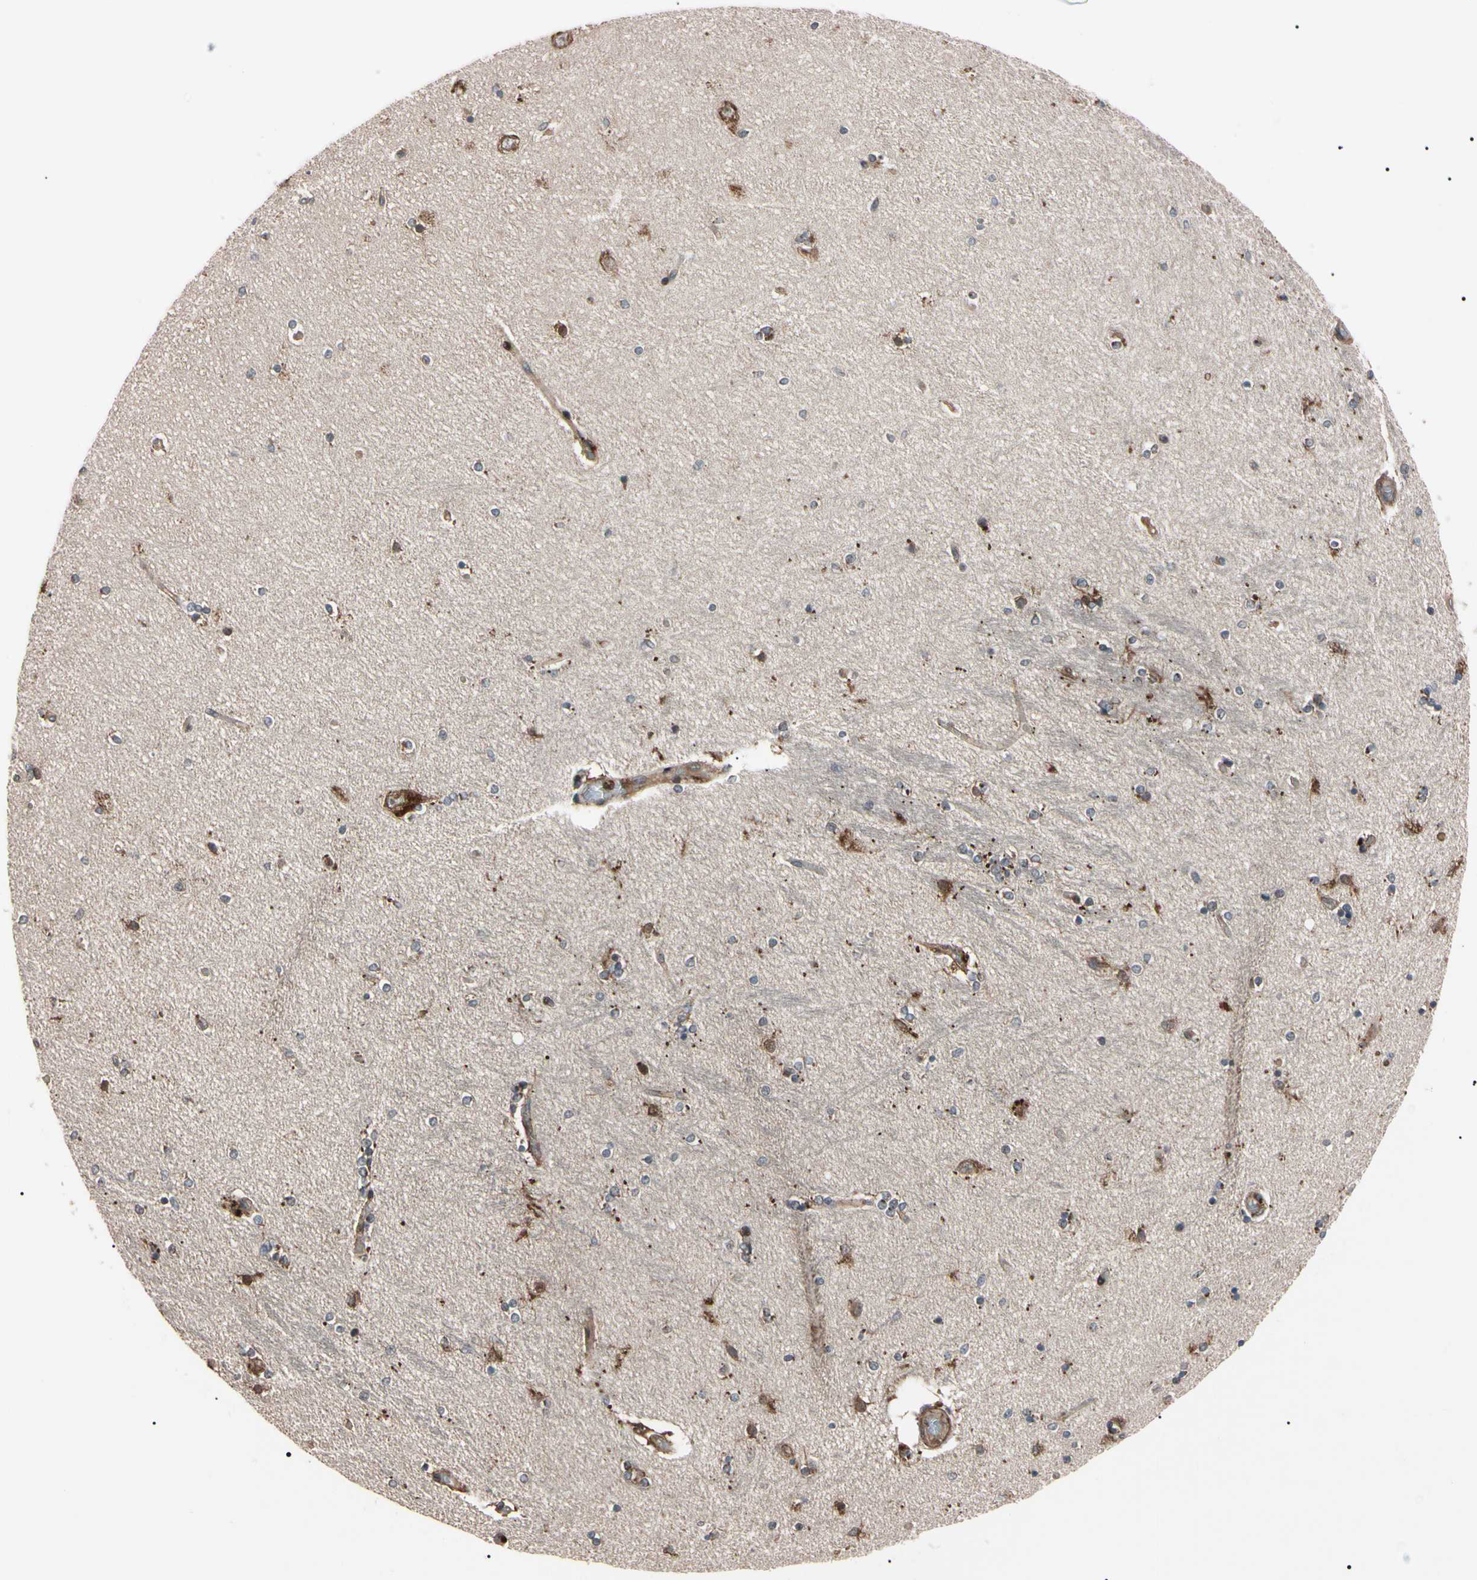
{"staining": {"intensity": "moderate", "quantity": "25%-75%", "location": "cytoplasmic/membranous"}, "tissue": "hippocampus", "cell_type": "Glial cells", "image_type": "normal", "snomed": [{"axis": "morphology", "description": "Normal tissue, NOS"}, {"axis": "topography", "description": "Hippocampus"}], "caption": "Glial cells exhibit moderate cytoplasmic/membranous expression in about 25%-75% of cells in benign hippocampus.", "gene": "GUCY1B1", "patient": {"sex": "female", "age": 54}}